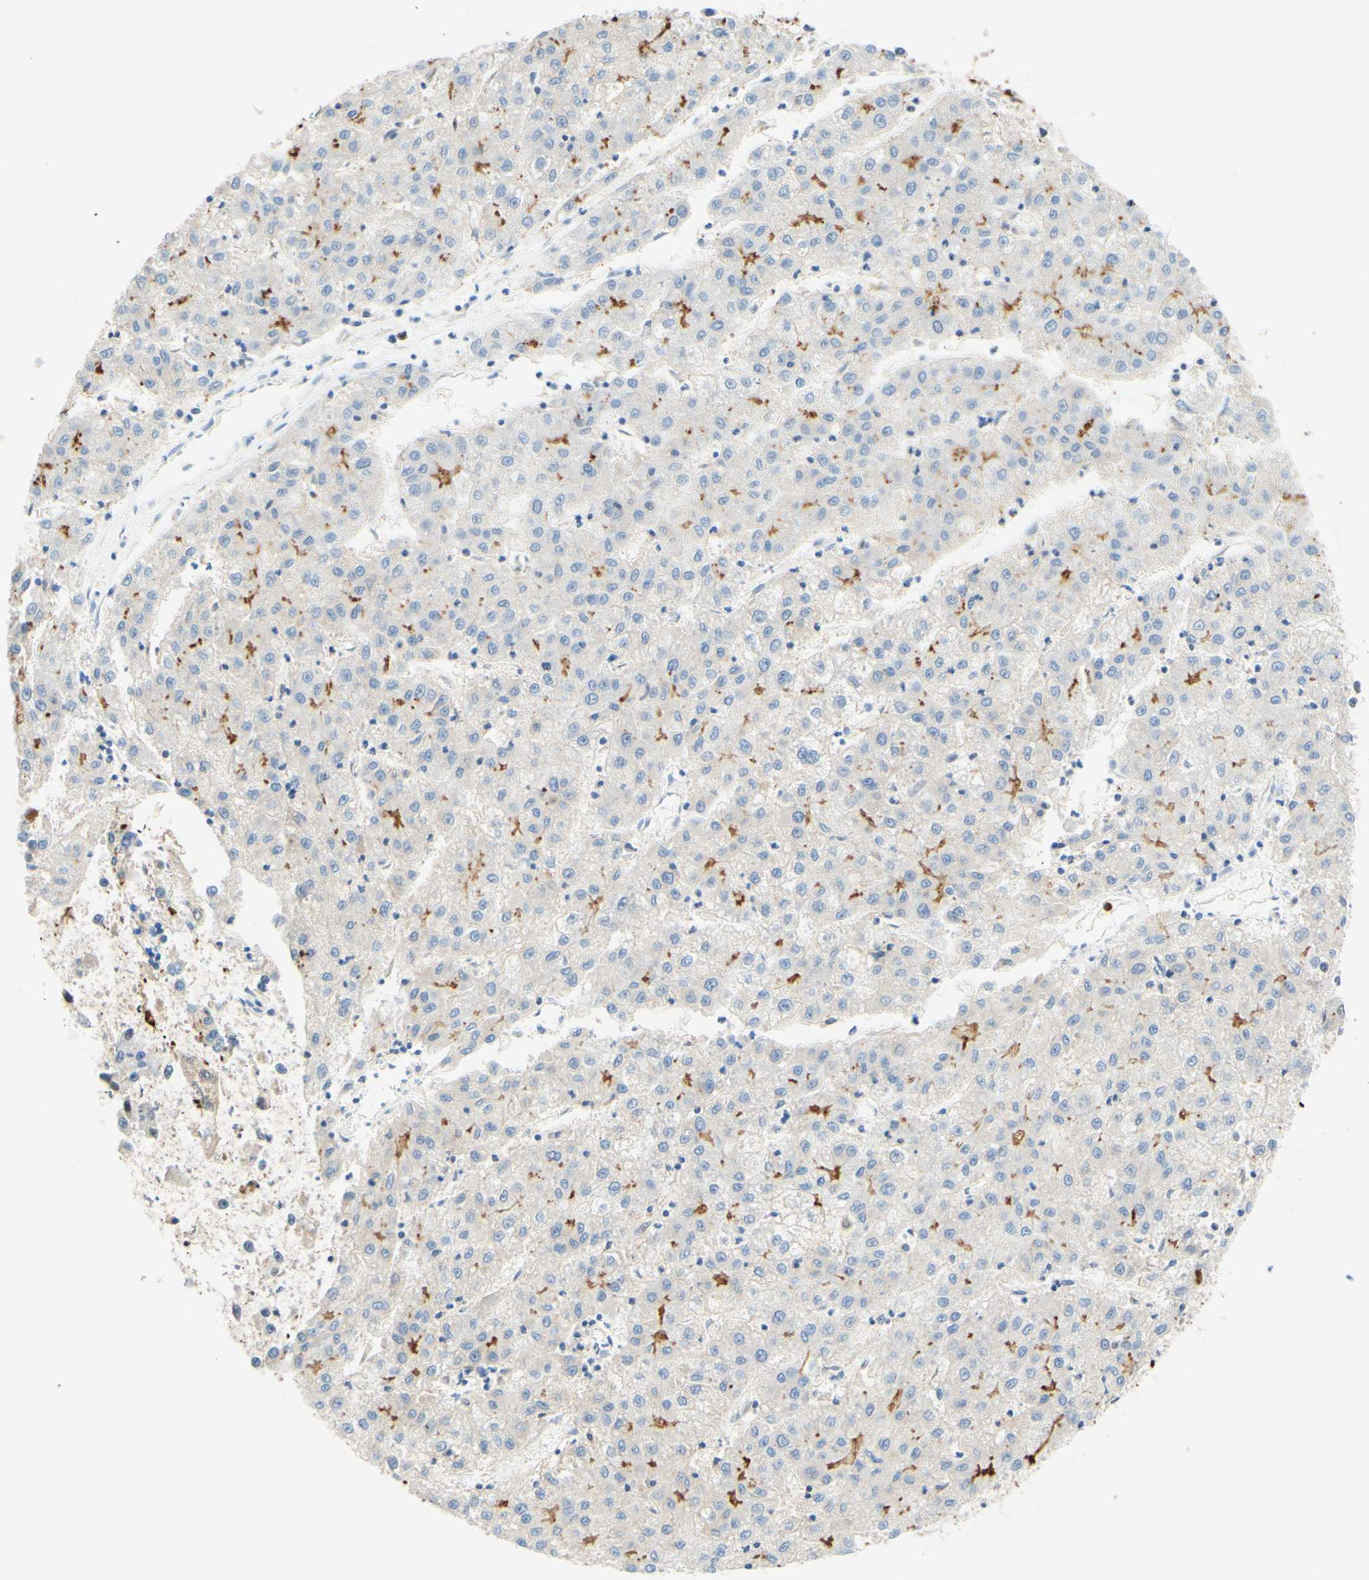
{"staining": {"intensity": "moderate", "quantity": "<25%", "location": "cytoplasmic/membranous"}, "tissue": "liver cancer", "cell_type": "Tumor cells", "image_type": "cancer", "snomed": [{"axis": "morphology", "description": "Carcinoma, Hepatocellular, NOS"}, {"axis": "topography", "description": "Liver"}], "caption": "About <25% of tumor cells in liver hepatocellular carcinoma reveal moderate cytoplasmic/membranous protein staining as visualized by brown immunohistochemical staining.", "gene": "TREM2", "patient": {"sex": "male", "age": 72}}